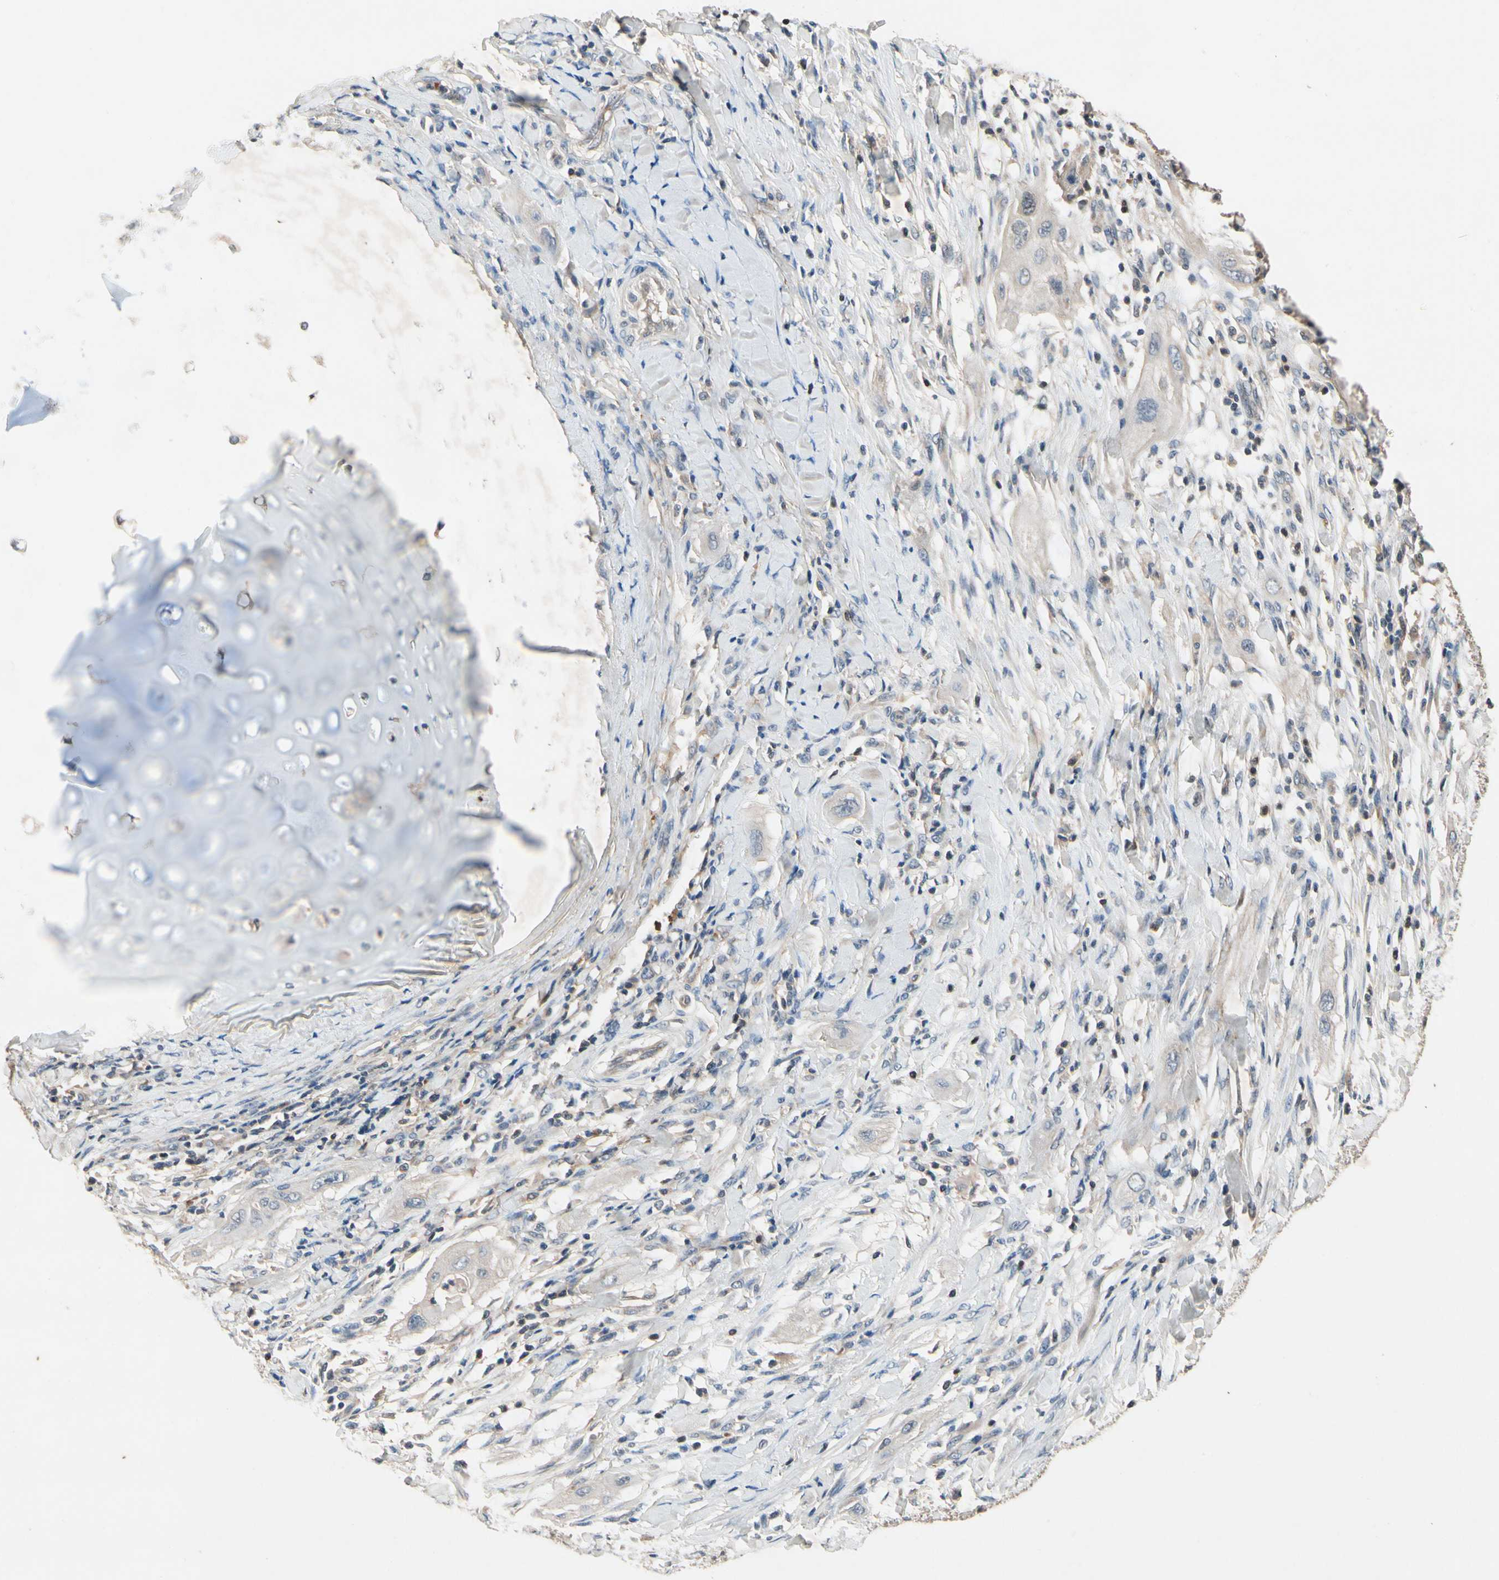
{"staining": {"intensity": "weak", "quantity": "<25%", "location": "cytoplasmic/membranous"}, "tissue": "lung cancer", "cell_type": "Tumor cells", "image_type": "cancer", "snomed": [{"axis": "morphology", "description": "Squamous cell carcinoma, NOS"}, {"axis": "topography", "description": "Lung"}], "caption": "Lung squamous cell carcinoma stained for a protein using immunohistochemistry (IHC) reveals no staining tumor cells.", "gene": "IL1RL1", "patient": {"sex": "female", "age": 47}}